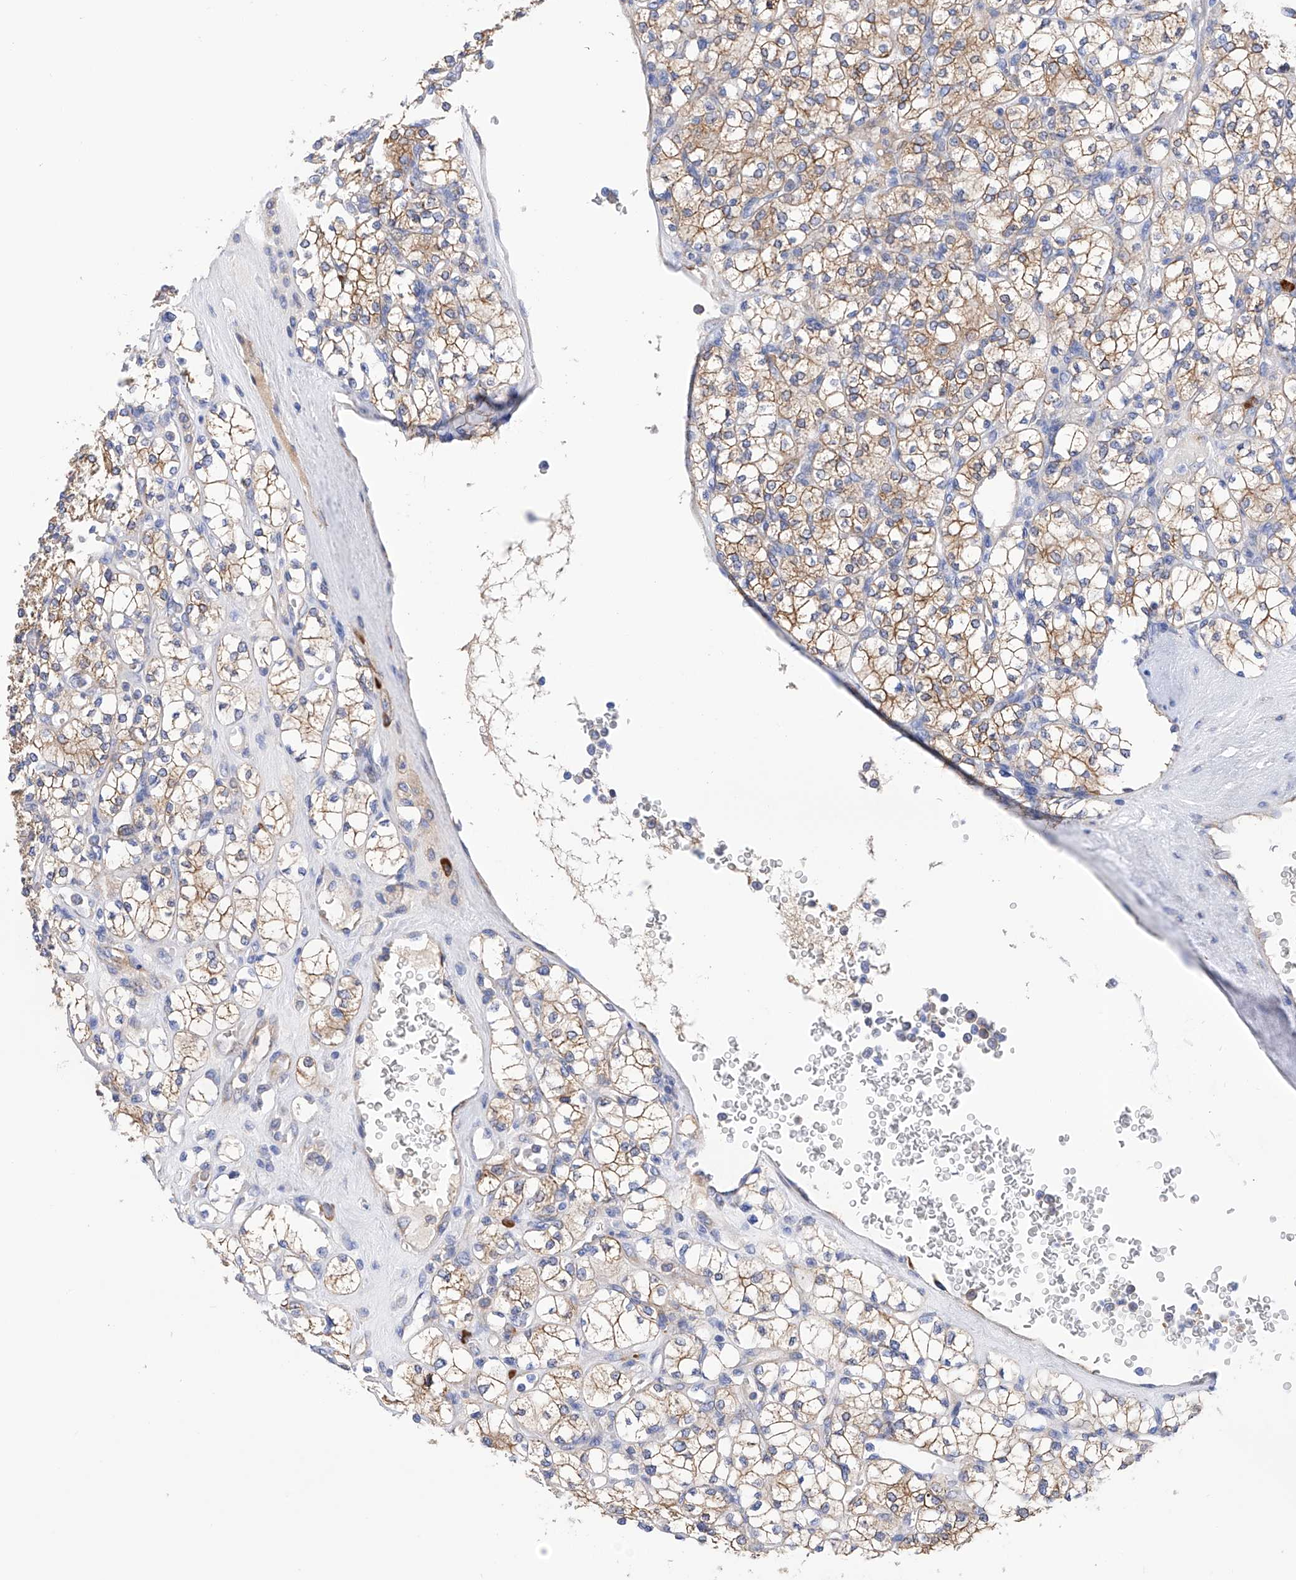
{"staining": {"intensity": "moderate", "quantity": ">75%", "location": "cytoplasmic/membranous"}, "tissue": "renal cancer", "cell_type": "Tumor cells", "image_type": "cancer", "snomed": [{"axis": "morphology", "description": "Adenocarcinoma, NOS"}, {"axis": "topography", "description": "Kidney"}], "caption": "A photomicrograph of human adenocarcinoma (renal) stained for a protein demonstrates moderate cytoplasmic/membranous brown staining in tumor cells.", "gene": "PDIA5", "patient": {"sex": "male", "age": 77}}